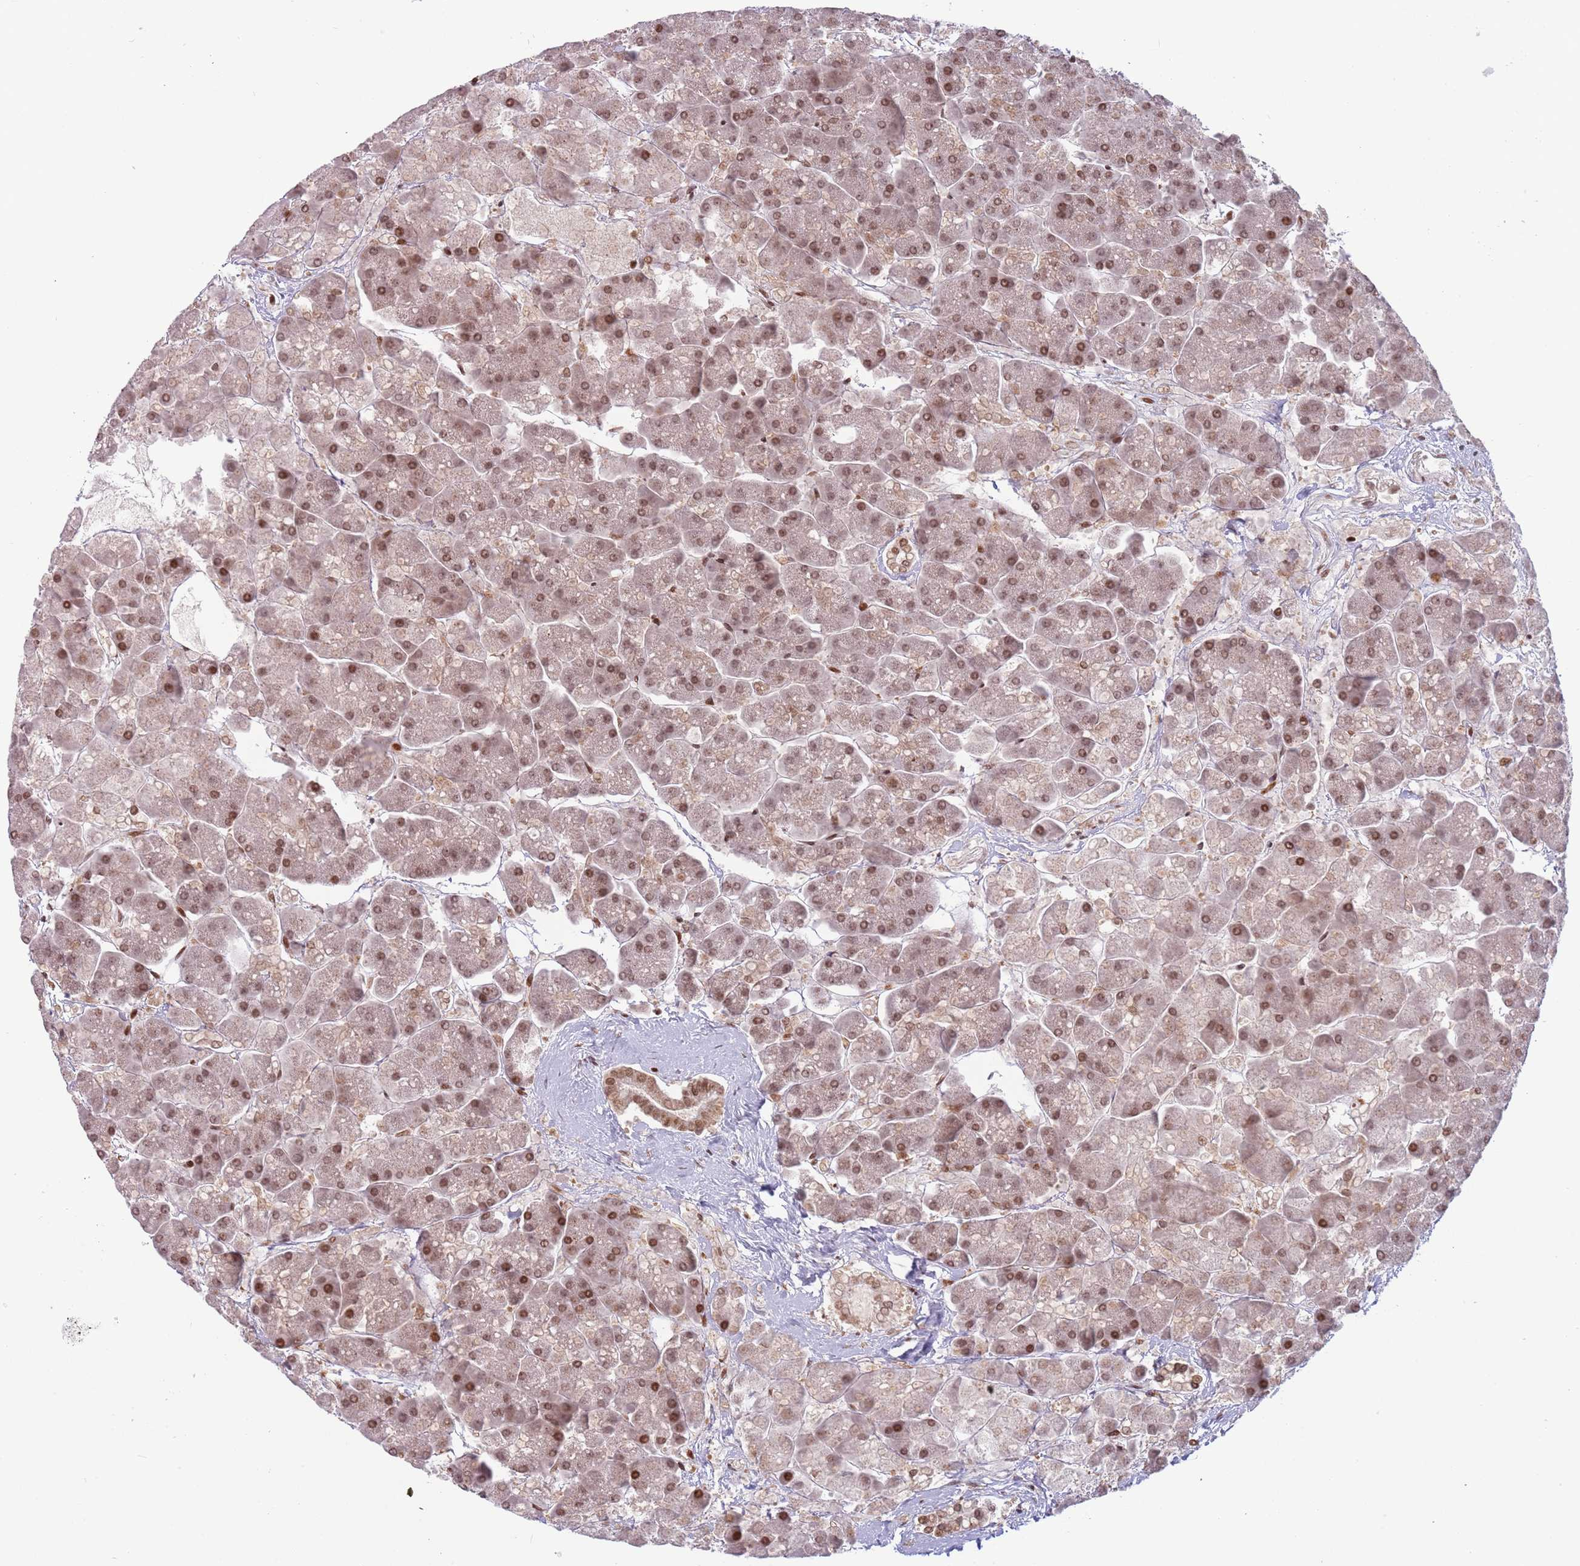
{"staining": {"intensity": "strong", "quantity": "25%-75%", "location": "nuclear"}, "tissue": "pancreas", "cell_type": "Exocrine glandular cells", "image_type": "normal", "snomed": [{"axis": "morphology", "description": "Normal tissue, NOS"}, {"axis": "topography", "description": "Pancreas"}, {"axis": "topography", "description": "Peripheral nerve tissue"}], "caption": "Immunohistochemistry (DAB (3,3'-diaminobenzidine)) staining of unremarkable human pancreas shows strong nuclear protein positivity in approximately 25%-75% of exocrine glandular cells.", "gene": "SH3RF3", "patient": {"sex": "male", "age": 54}}